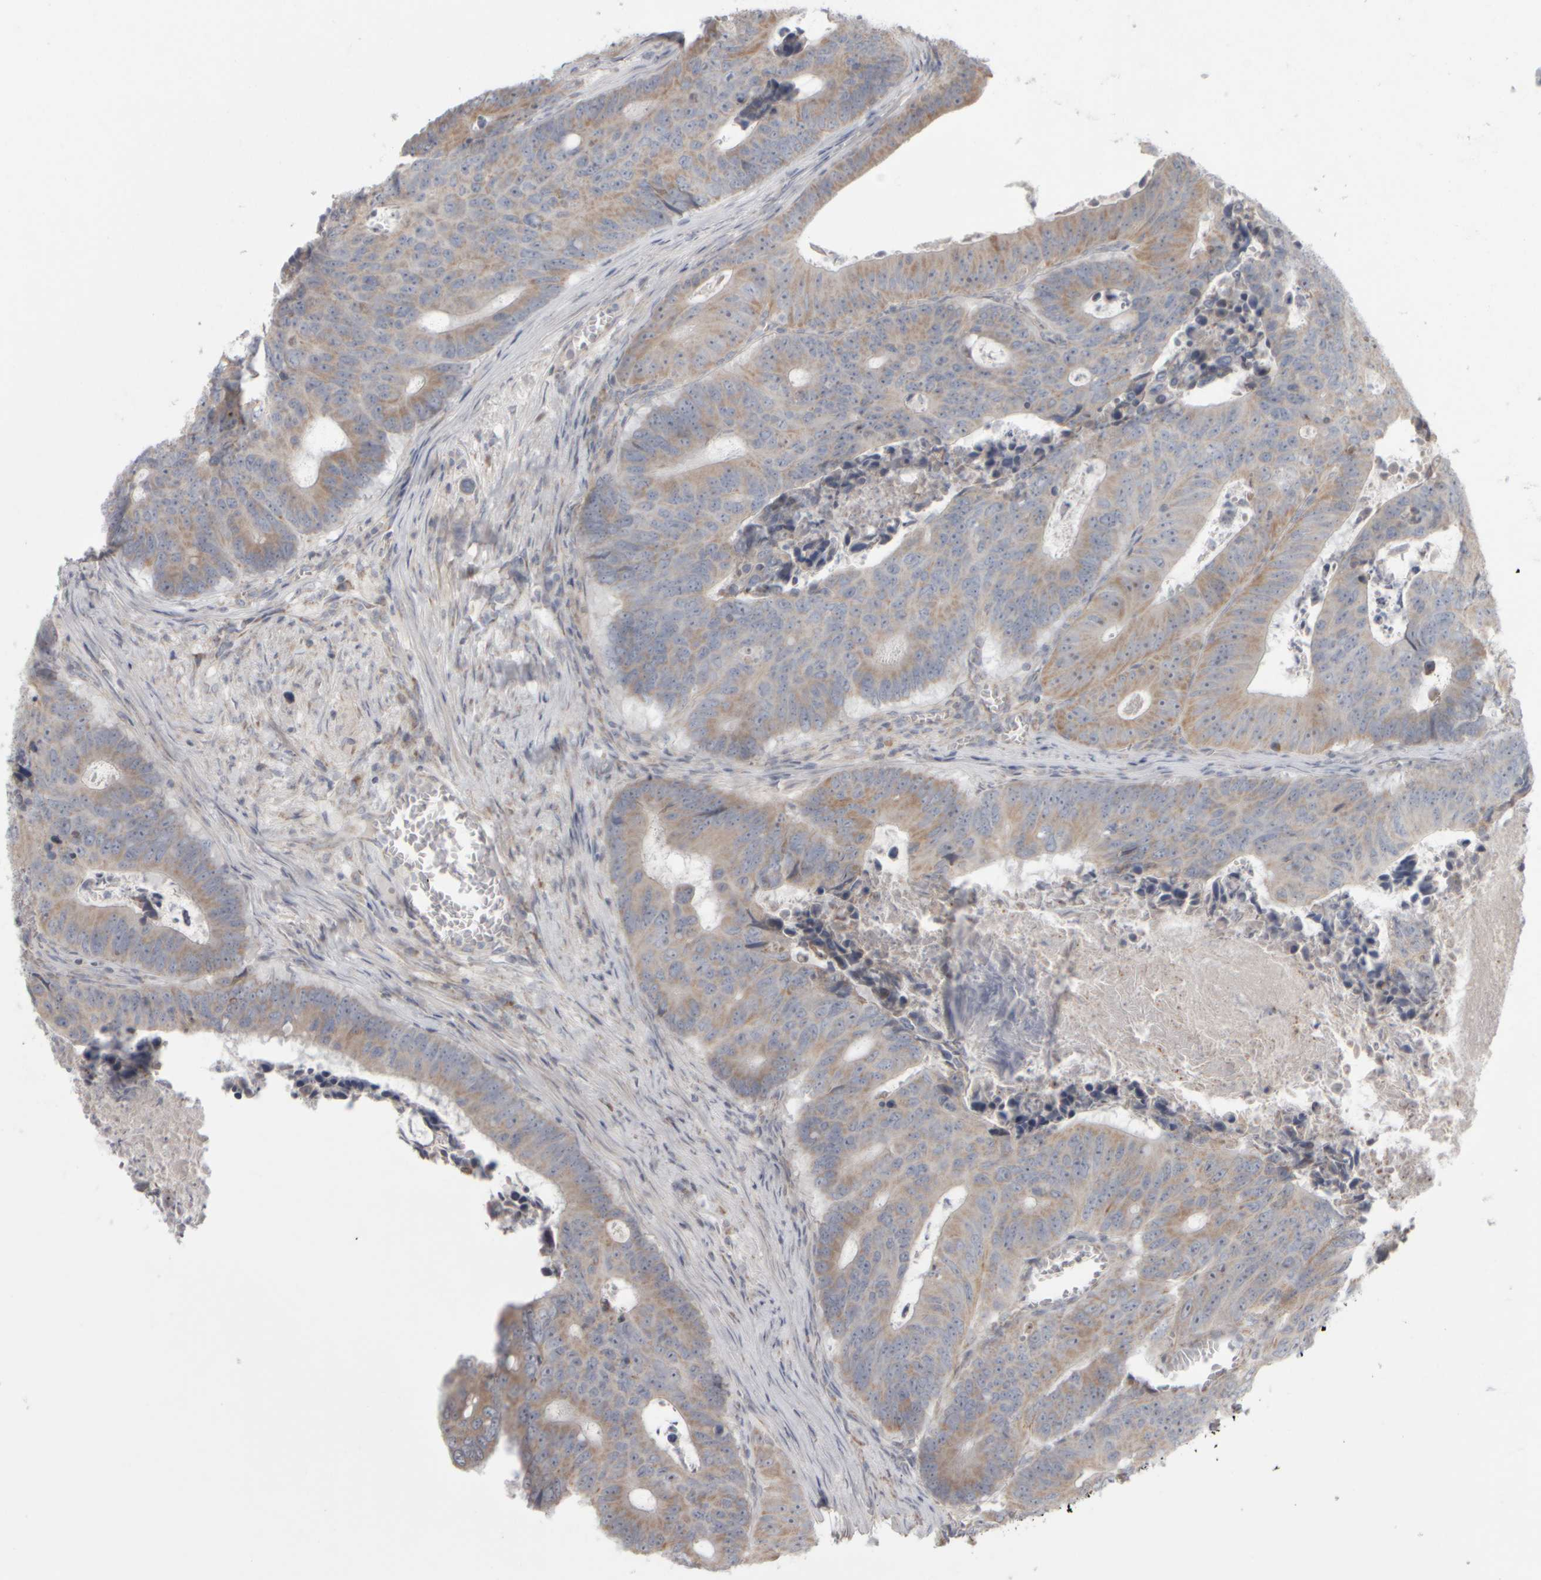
{"staining": {"intensity": "weak", "quantity": "25%-75%", "location": "cytoplasmic/membranous"}, "tissue": "colorectal cancer", "cell_type": "Tumor cells", "image_type": "cancer", "snomed": [{"axis": "morphology", "description": "Adenocarcinoma, NOS"}, {"axis": "topography", "description": "Colon"}], "caption": "A brown stain shows weak cytoplasmic/membranous staining of a protein in adenocarcinoma (colorectal) tumor cells.", "gene": "SCO1", "patient": {"sex": "male", "age": 87}}